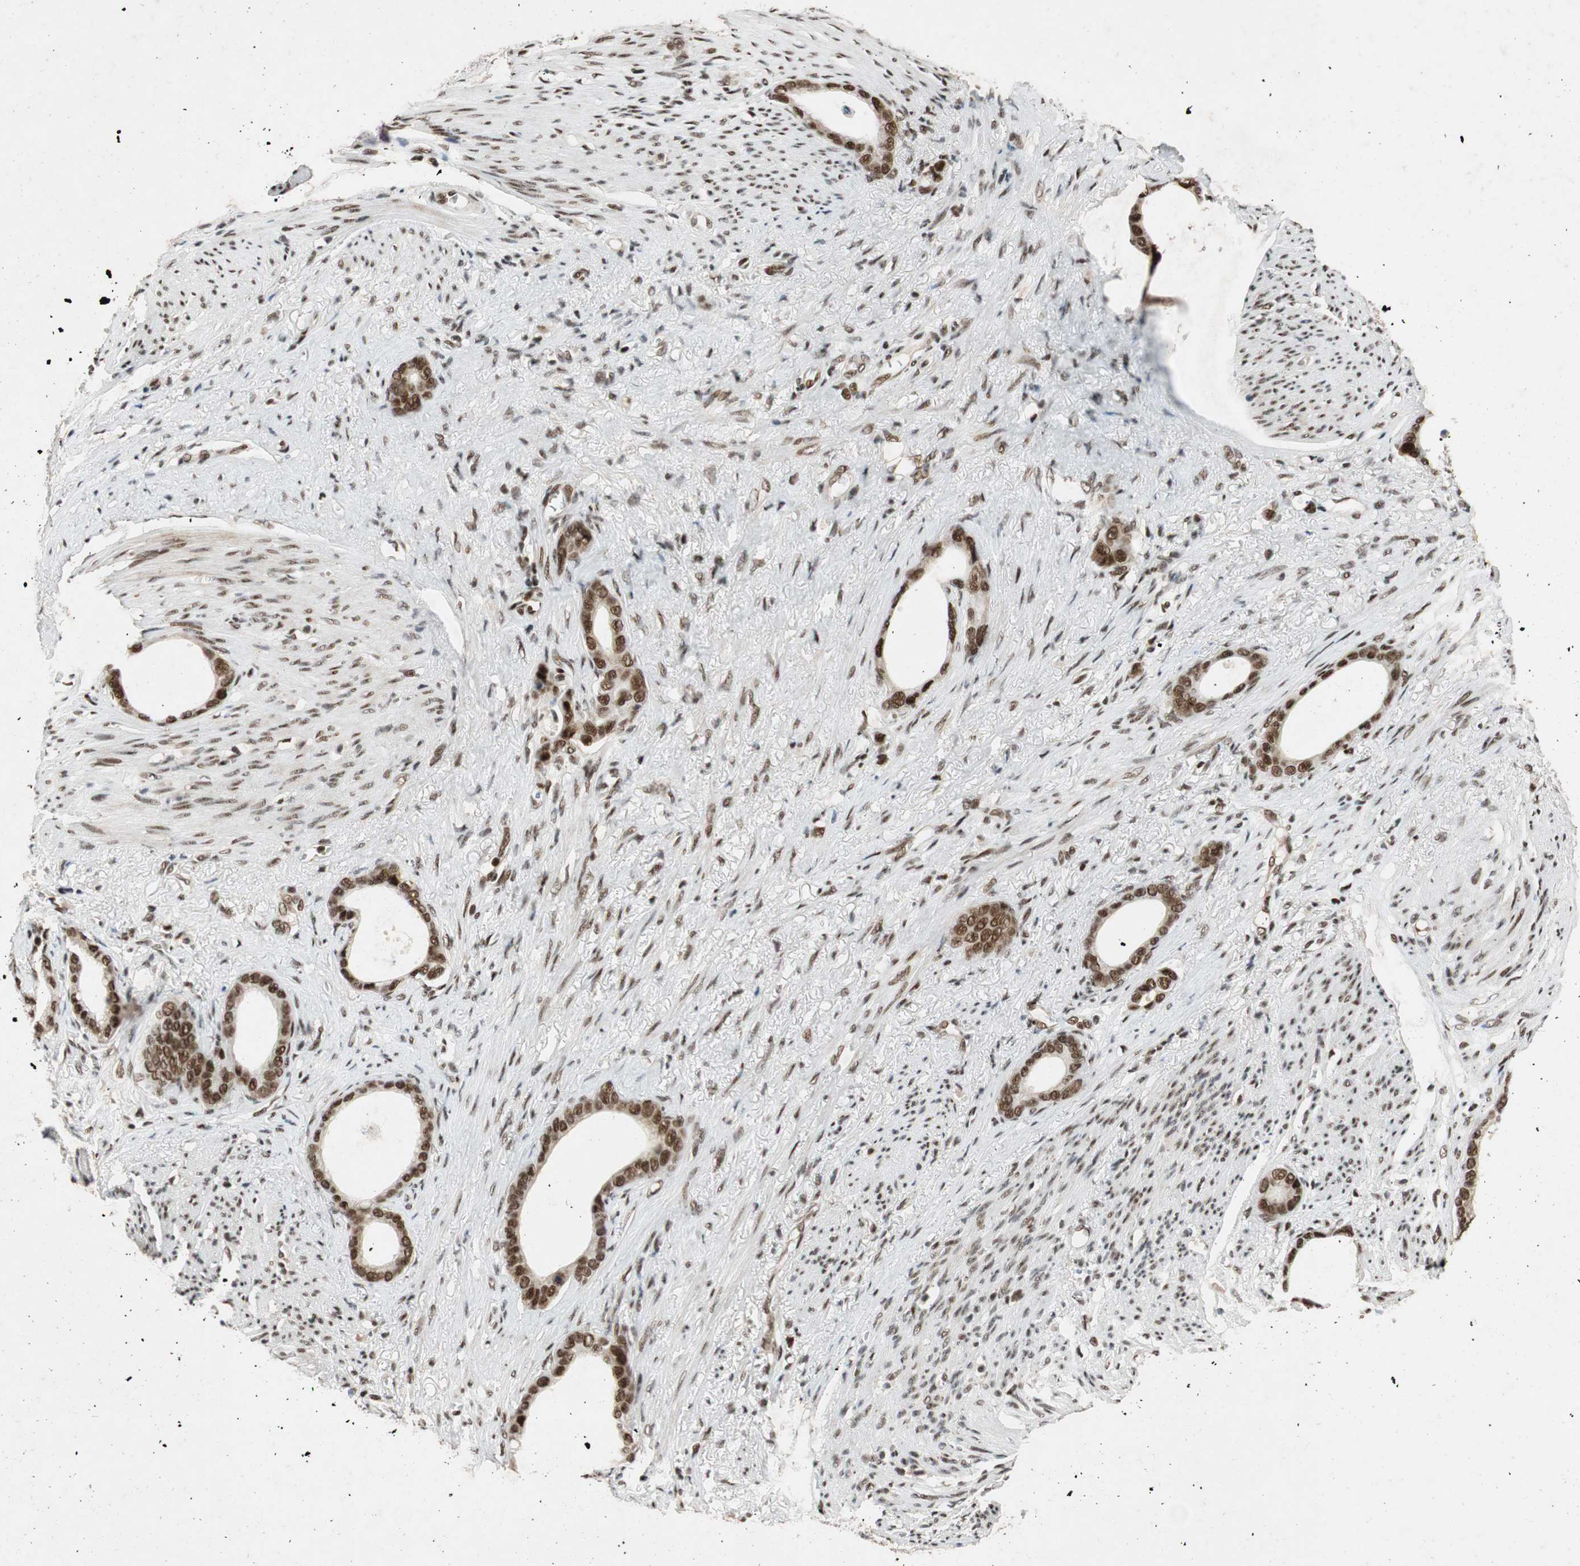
{"staining": {"intensity": "strong", "quantity": ">75%", "location": "nuclear"}, "tissue": "stomach cancer", "cell_type": "Tumor cells", "image_type": "cancer", "snomed": [{"axis": "morphology", "description": "Adenocarcinoma, NOS"}, {"axis": "topography", "description": "Stomach"}], "caption": "Tumor cells reveal high levels of strong nuclear staining in about >75% of cells in stomach adenocarcinoma.", "gene": "NCBP3", "patient": {"sex": "female", "age": 75}}